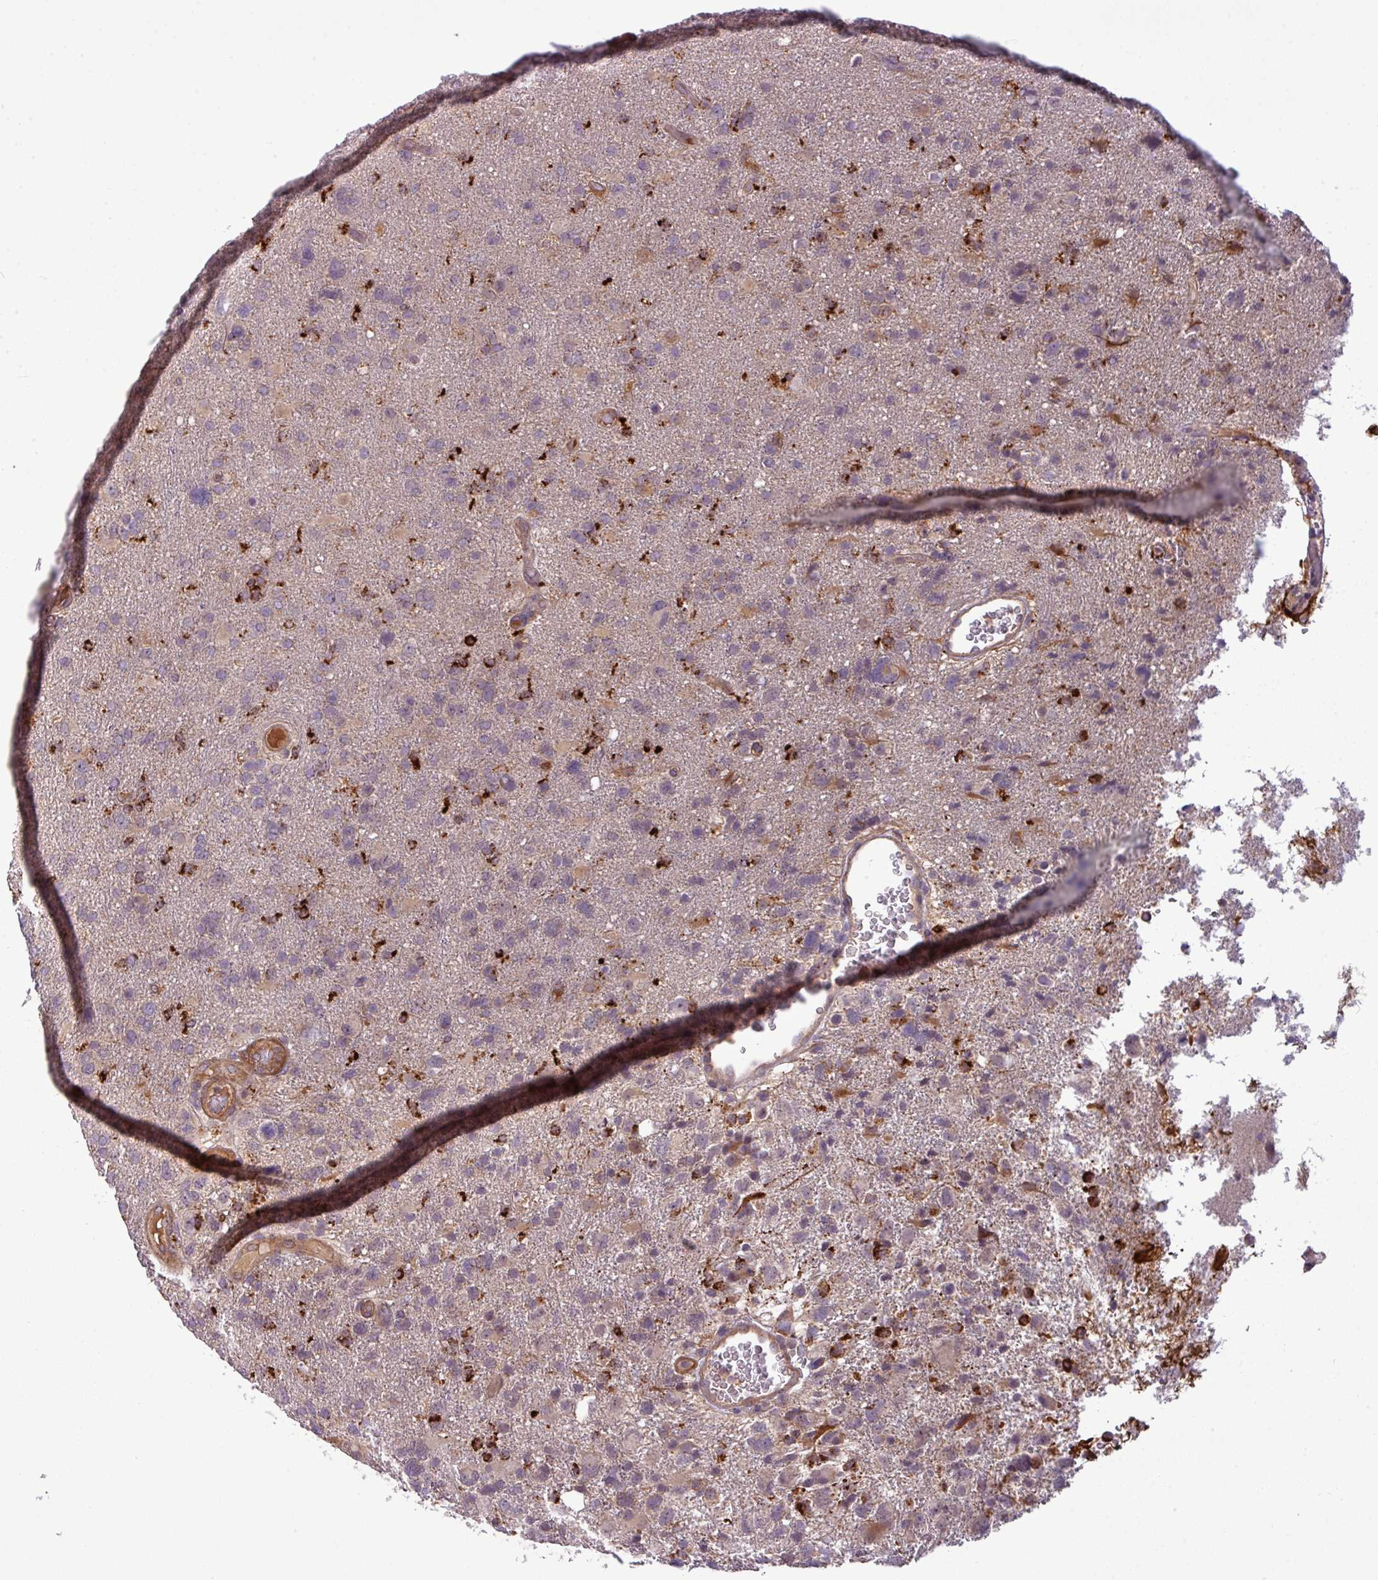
{"staining": {"intensity": "negative", "quantity": "none", "location": "none"}, "tissue": "glioma", "cell_type": "Tumor cells", "image_type": "cancer", "snomed": [{"axis": "morphology", "description": "Glioma, malignant, High grade"}, {"axis": "topography", "description": "Brain"}], "caption": "Immunohistochemistry (IHC) of human glioma displays no positivity in tumor cells. Nuclei are stained in blue.", "gene": "ZNF35", "patient": {"sex": "male", "age": 61}}